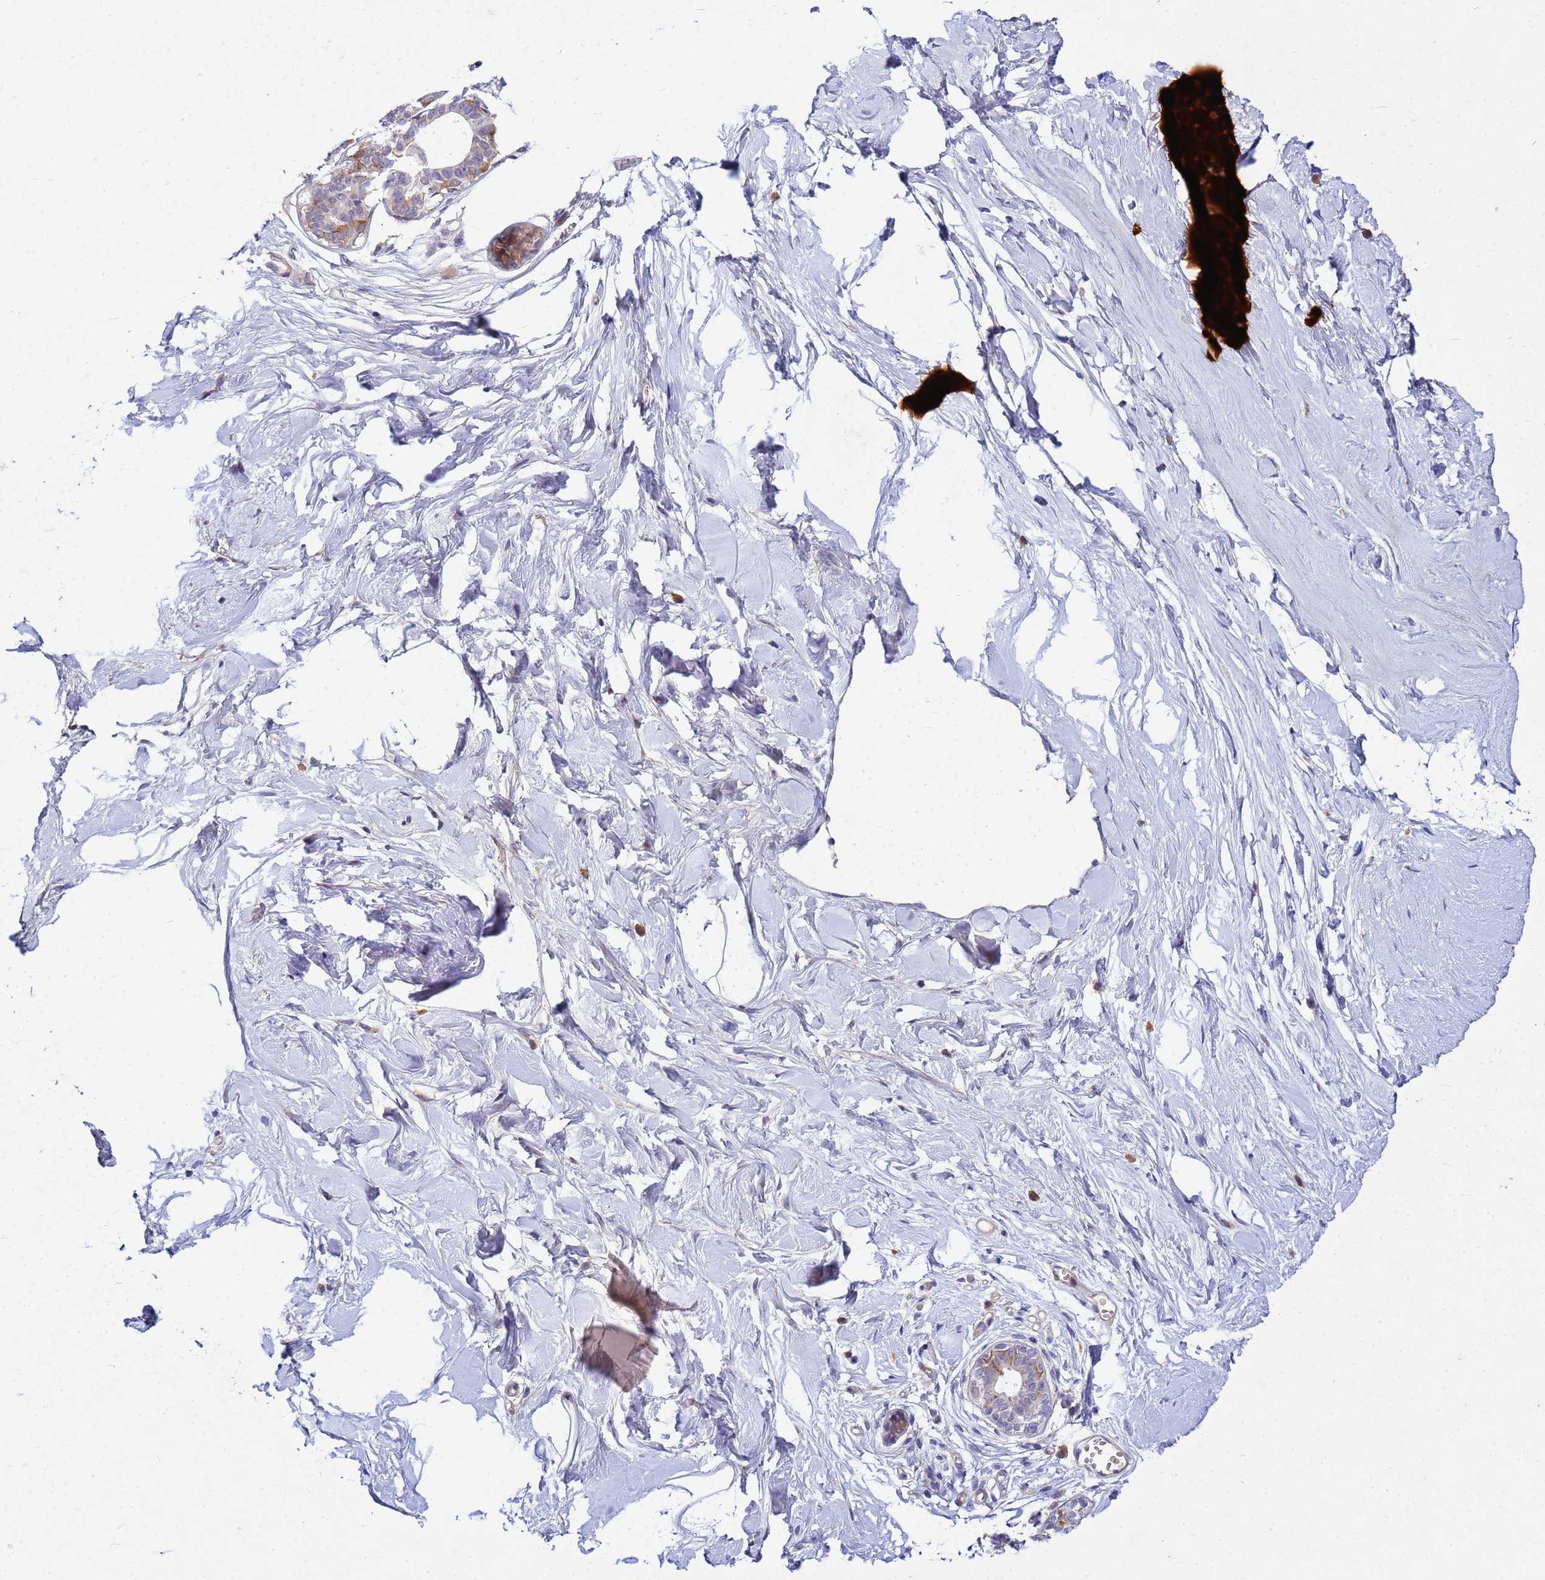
{"staining": {"intensity": "negative", "quantity": "none", "location": "none"}, "tissue": "breast", "cell_type": "Adipocytes", "image_type": "normal", "snomed": [{"axis": "morphology", "description": "Normal tissue, NOS"}, {"axis": "topography", "description": "Breast"}], "caption": "This is a photomicrograph of IHC staining of unremarkable breast, which shows no staining in adipocytes.", "gene": "TNPO2", "patient": {"sex": "female", "age": 45}}